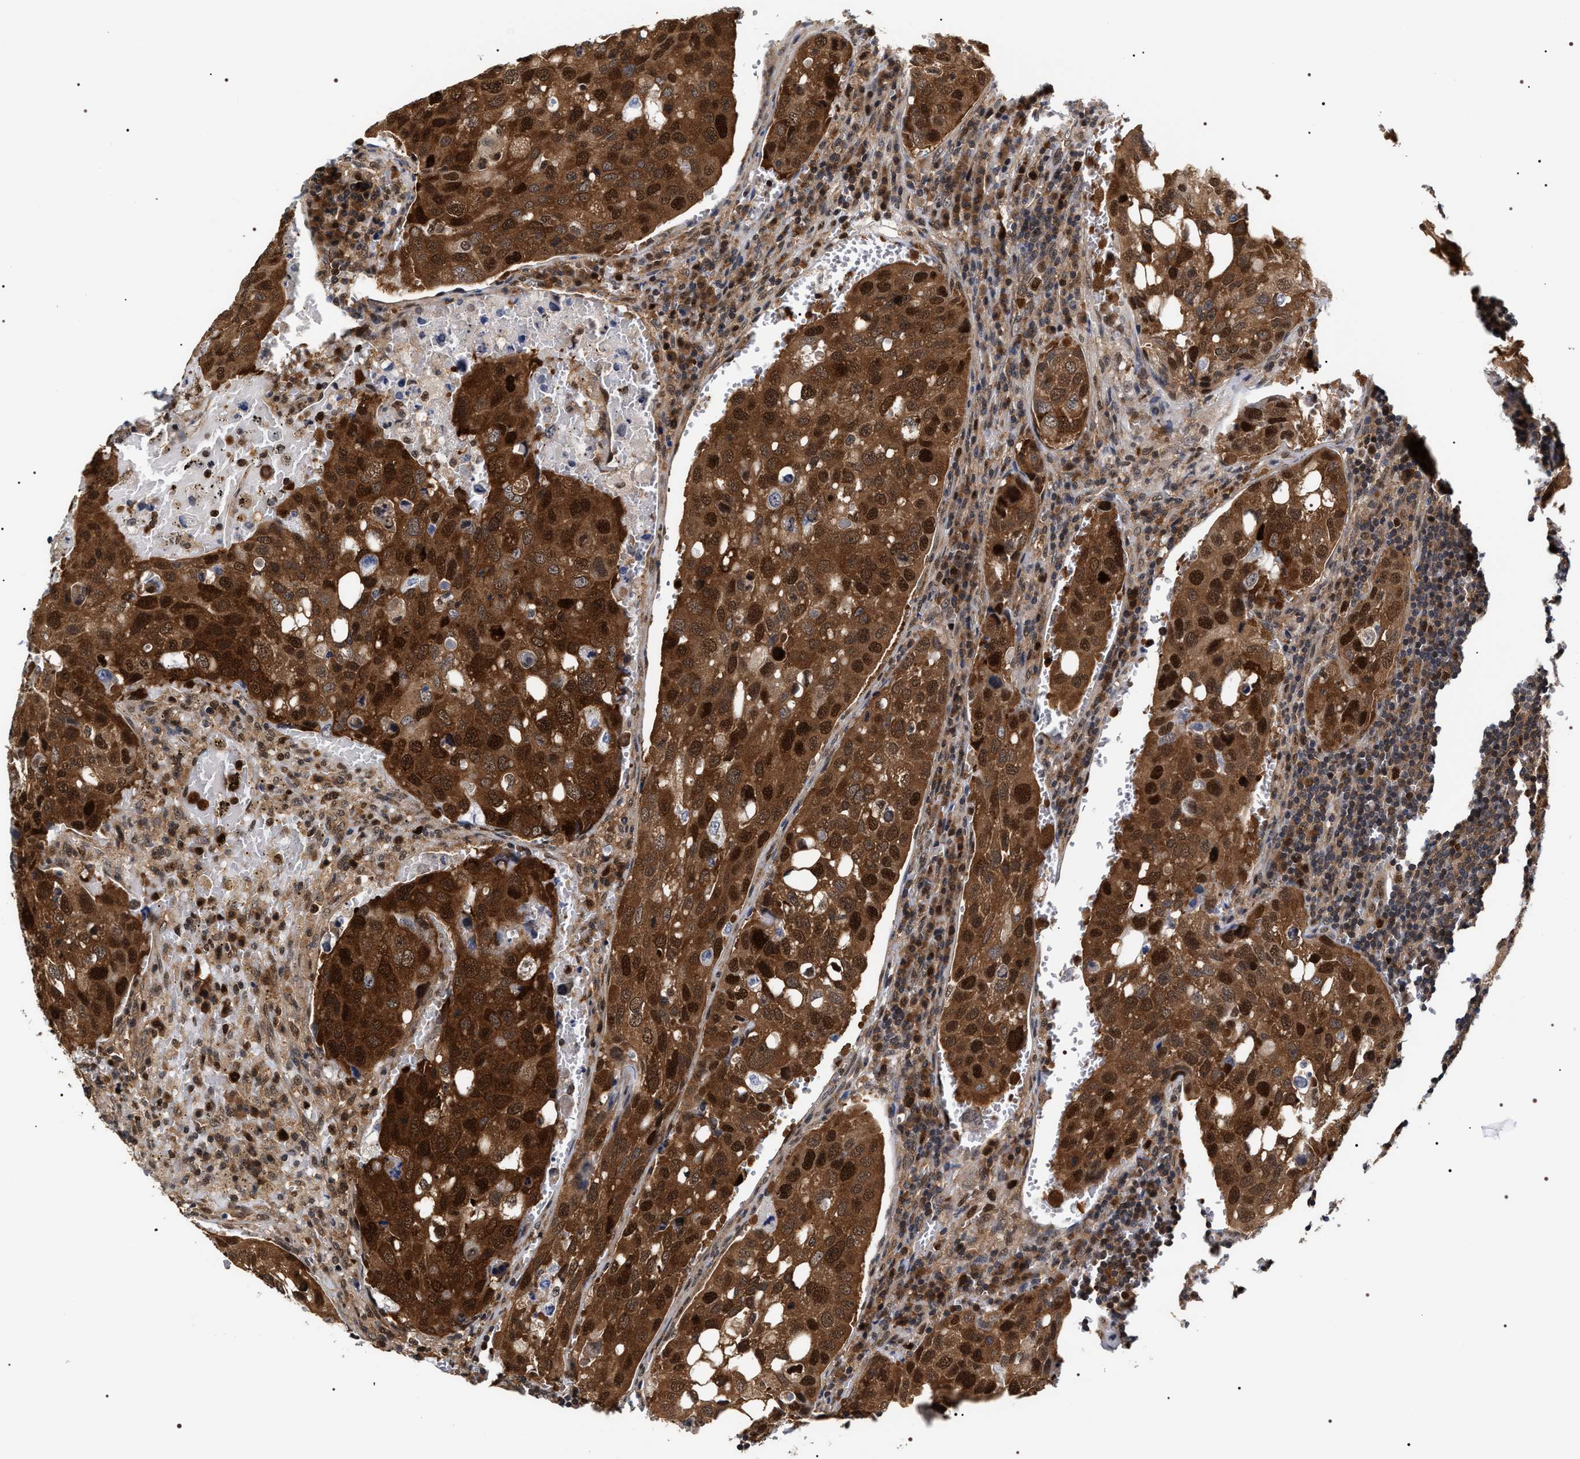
{"staining": {"intensity": "strong", "quantity": ">75%", "location": "cytoplasmic/membranous,nuclear"}, "tissue": "urothelial cancer", "cell_type": "Tumor cells", "image_type": "cancer", "snomed": [{"axis": "morphology", "description": "Urothelial carcinoma, High grade"}, {"axis": "topography", "description": "Lymph node"}, {"axis": "topography", "description": "Urinary bladder"}], "caption": "An image of human urothelial carcinoma (high-grade) stained for a protein demonstrates strong cytoplasmic/membranous and nuclear brown staining in tumor cells.", "gene": "BAG6", "patient": {"sex": "male", "age": 51}}